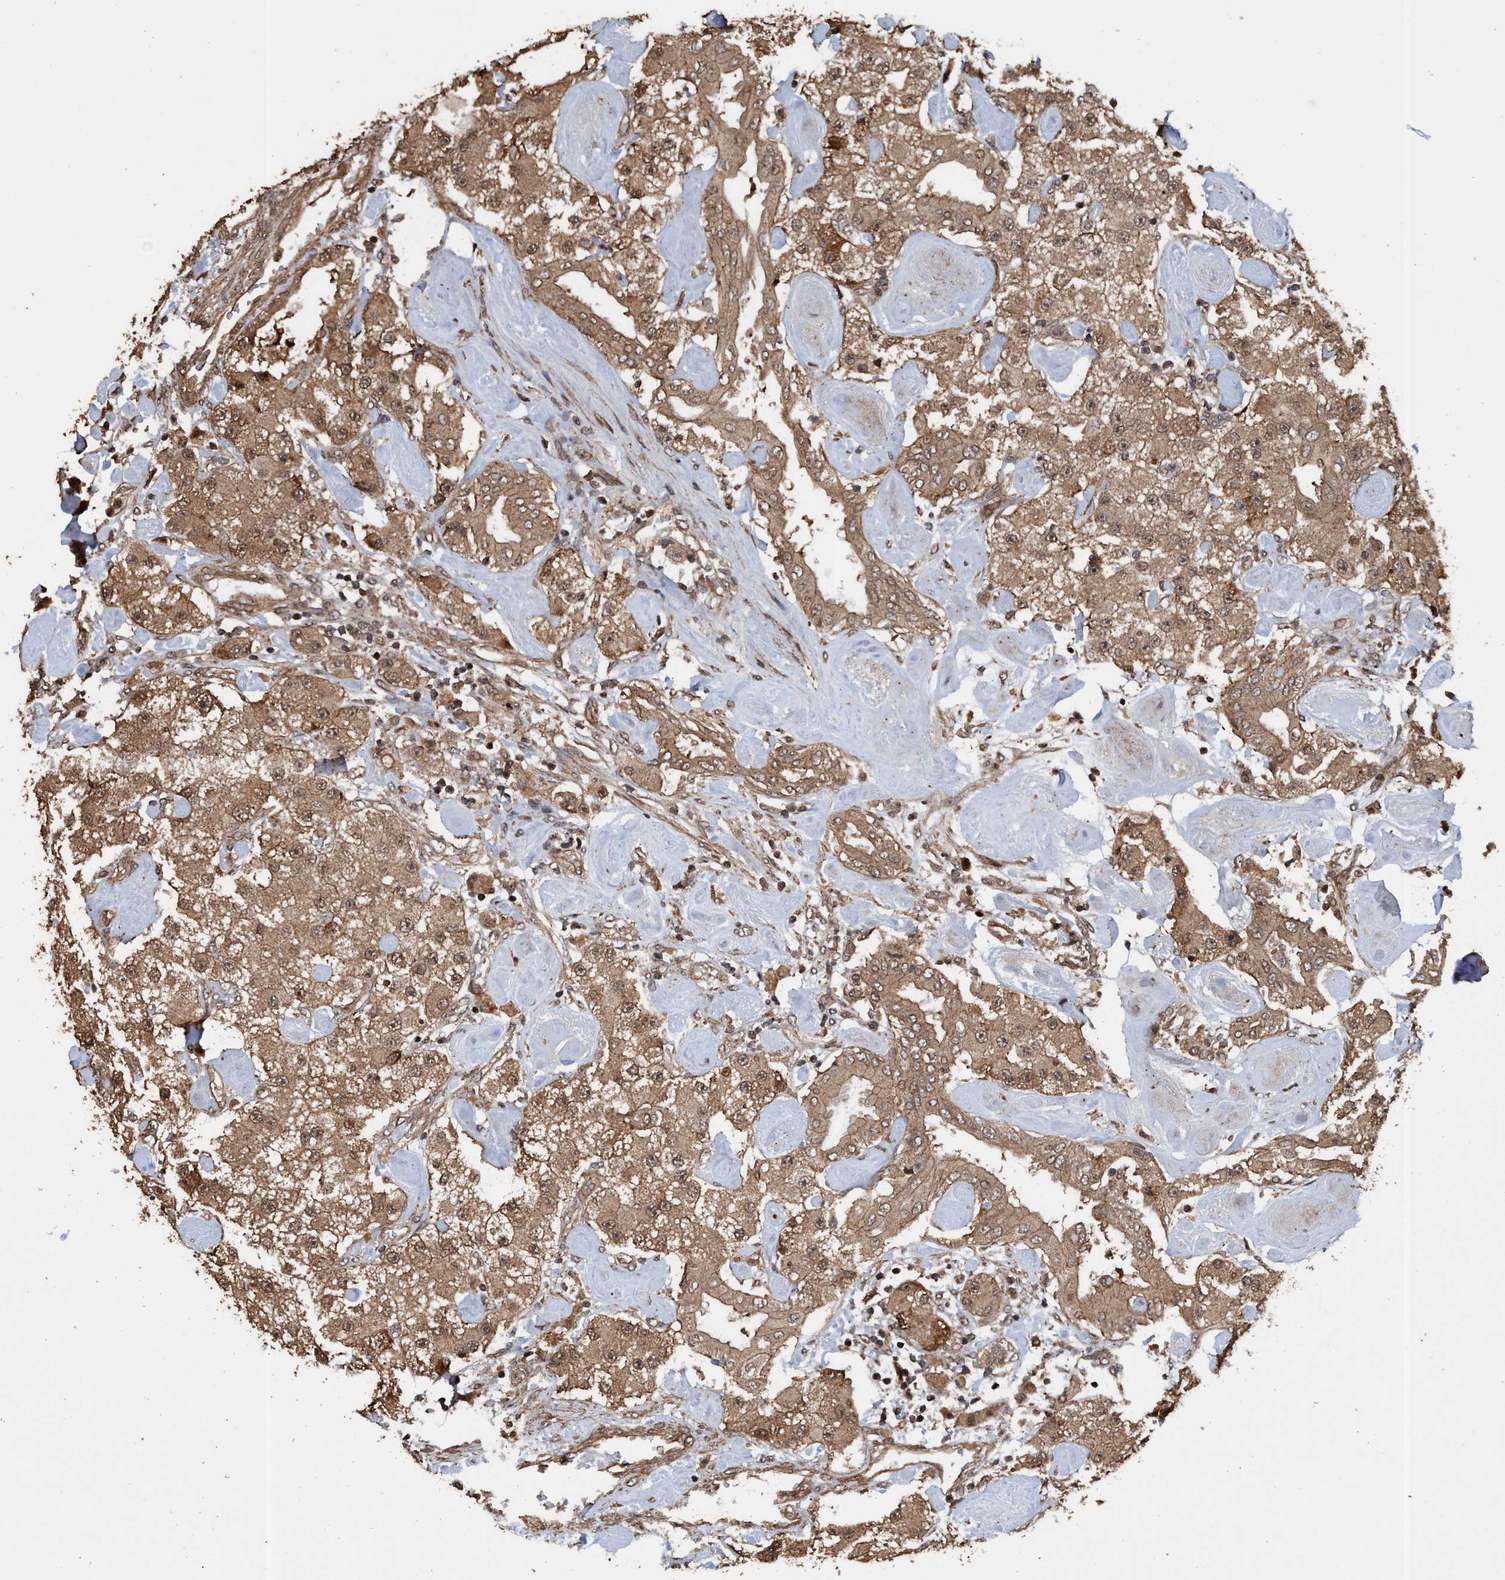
{"staining": {"intensity": "moderate", "quantity": ">75%", "location": "cytoplasmic/membranous,nuclear"}, "tissue": "carcinoid", "cell_type": "Tumor cells", "image_type": "cancer", "snomed": [{"axis": "morphology", "description": "Carcinoid, malignant, NOS"}, {"axis": "topography", "description": "Pancreas"}], "caption": "Immunohistochemistry of carcinoid (malignant) displays medium levels of moderate cytoplasmic/membranous and nuclear positivity in about >75% of tumor cells. (DAB = brown stain, brightfield microscopy at high magnification).", "gene": "TRPC7", "patient": {"sex": "male", "age": 41}}